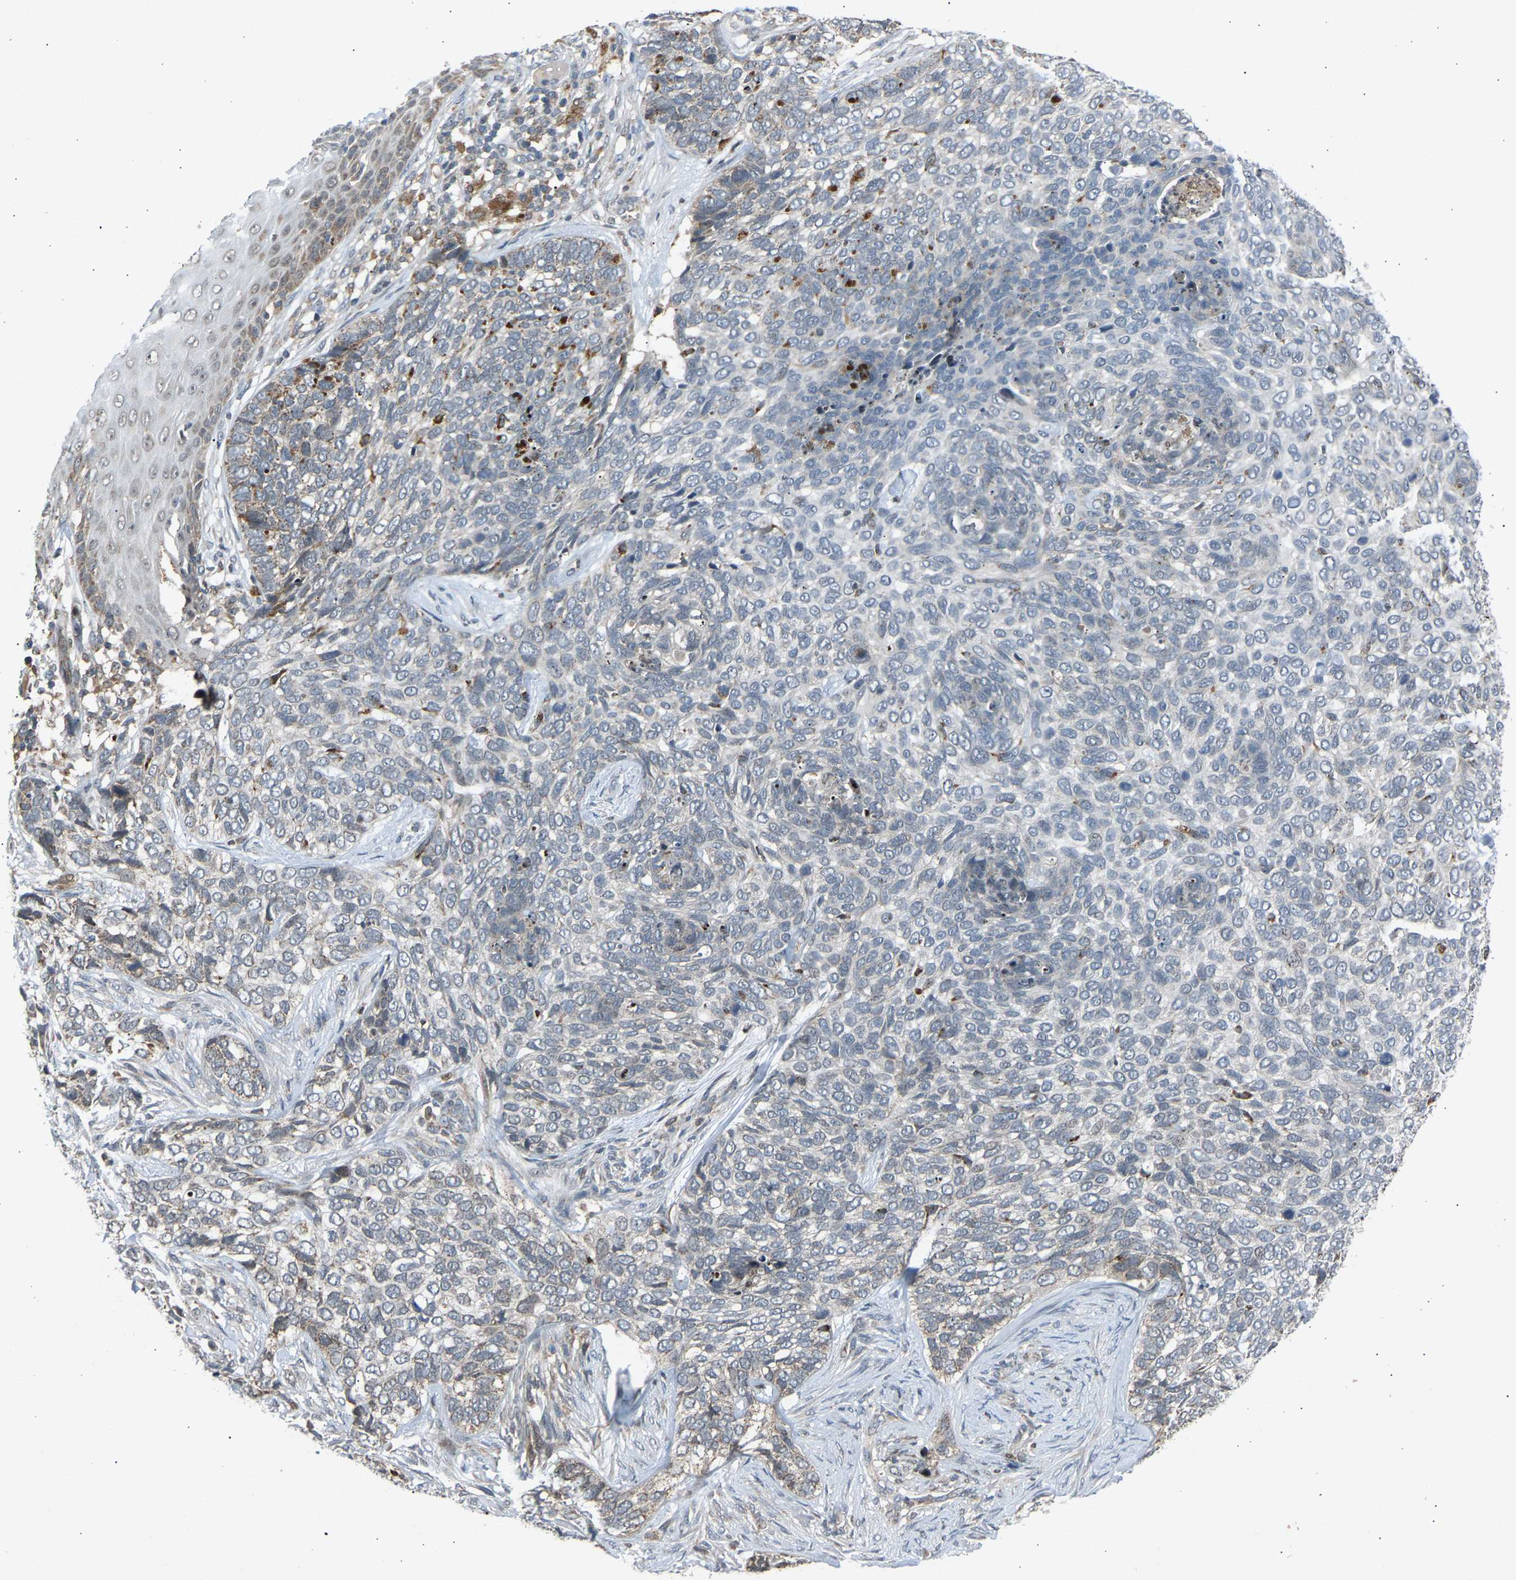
{"staining": {"intensity": "negative", "quantity": "none", "location": "none"}, "tissue": "skin cancer", "cell_type": "Tumor cells", "image_type": "cancer", "snomed": [{"axis": "morphology", "description": "Basal cell carcinoma"}, {"axis": "topography", "description": "Skin"}], "caption": "This is a micrograph of IHC staining of skin cancer, which shows no expression in tumor cells. The staining was performed using DAB (3,3'-diaminobenzidine) to visualize the protein expression in brown, while the nuclei were stained in blue with hematoxylin (Magnification: 20x).", "gene": "SLIRP", "patient": {"sex": "female", "age": 64}}